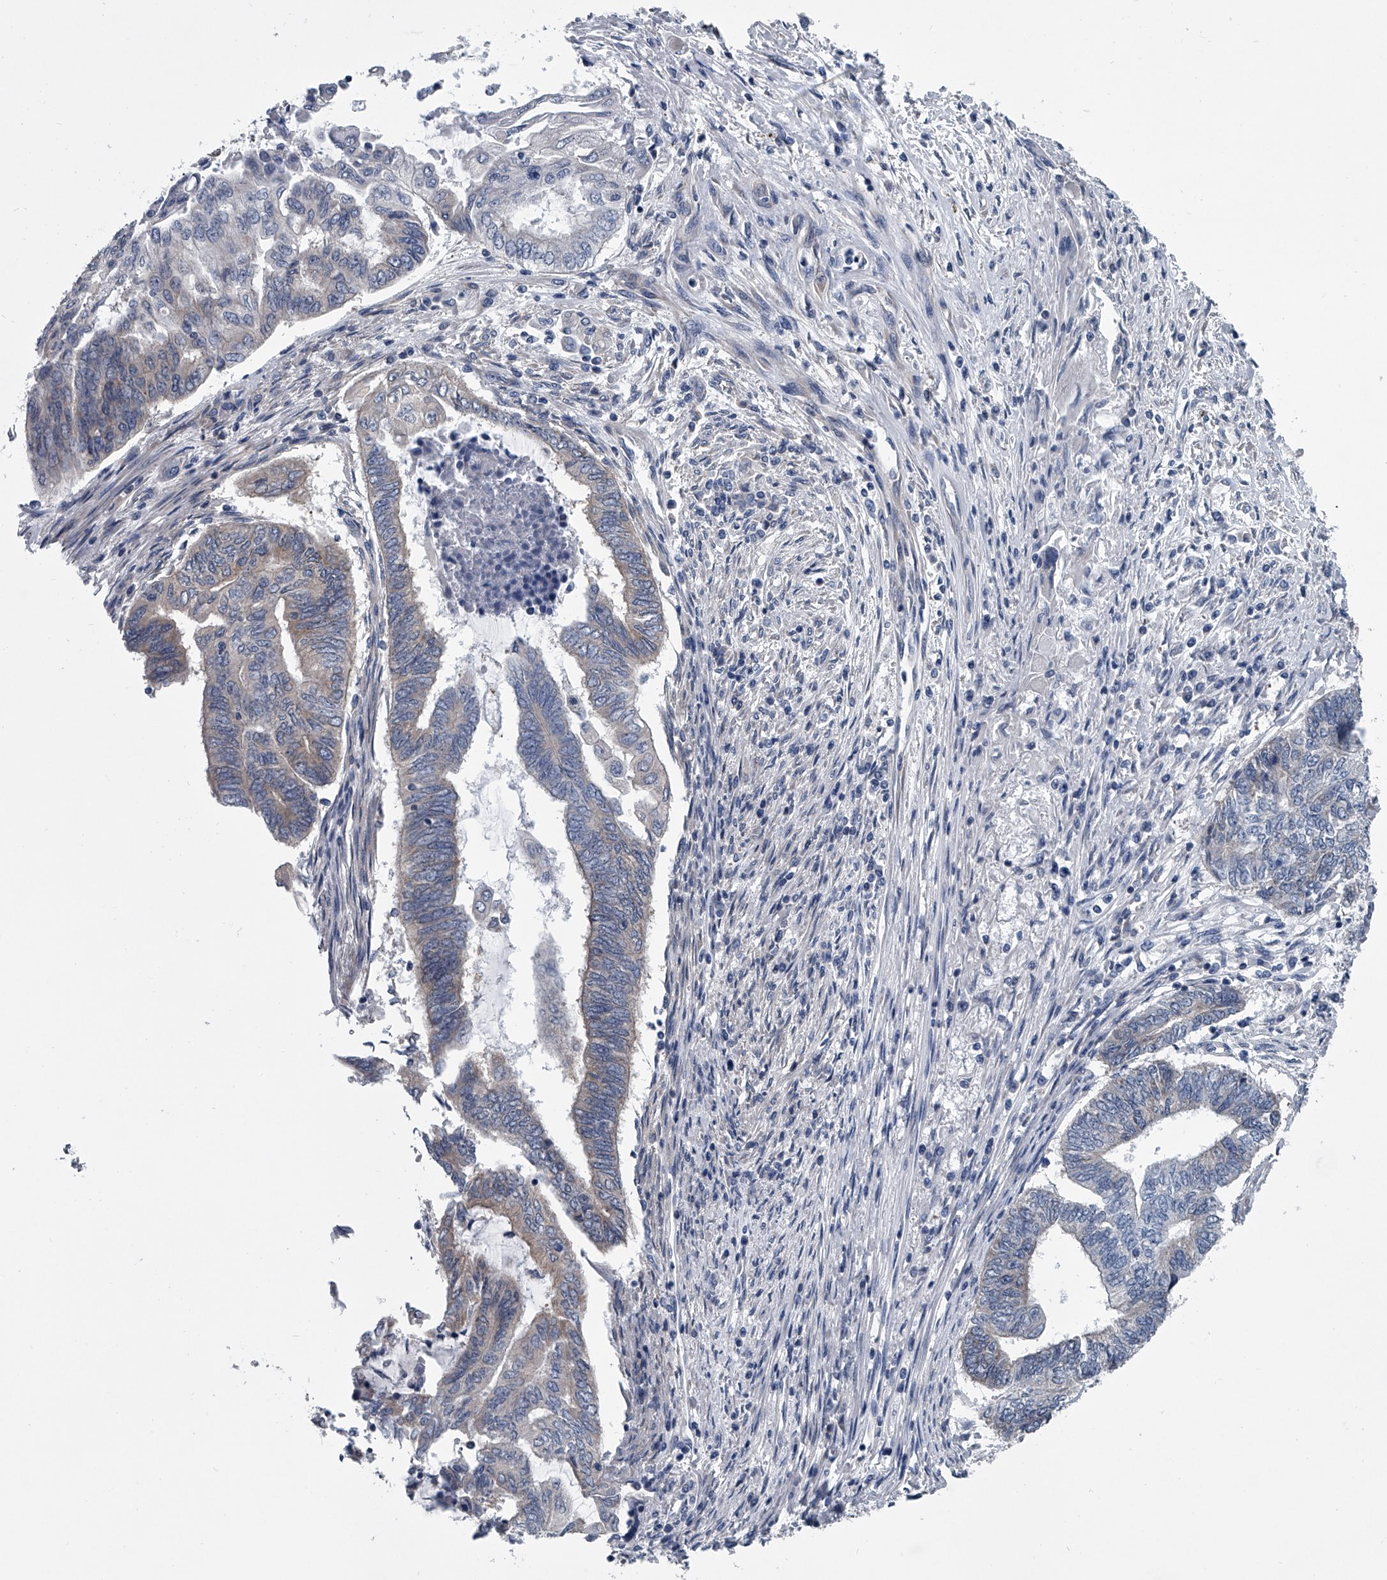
{"staining": {"intensity": "negative", "quantity": "none", "location": "none"}, "tissue": "endometrial cancer", "cell_type": "Tumor cells", "image_type": "cancer", "snomed": [{"axis": "morphology", "description": "Adenocarcinoma, NOS"}, {"axis": "topography", "description": "Uterus"}, {"axis": "topography", "description": "Endometrium"}], "caption": "Tumor cells show no significant expression in adenocarcinoma (endometrial). (DAB (3,3'-diaminobenzidine) immunohistochemistry (IHC) with hematoxylin counter stain).", "gene": "PPP2R5D", "patient": {"sex": "female", "age": 70}}